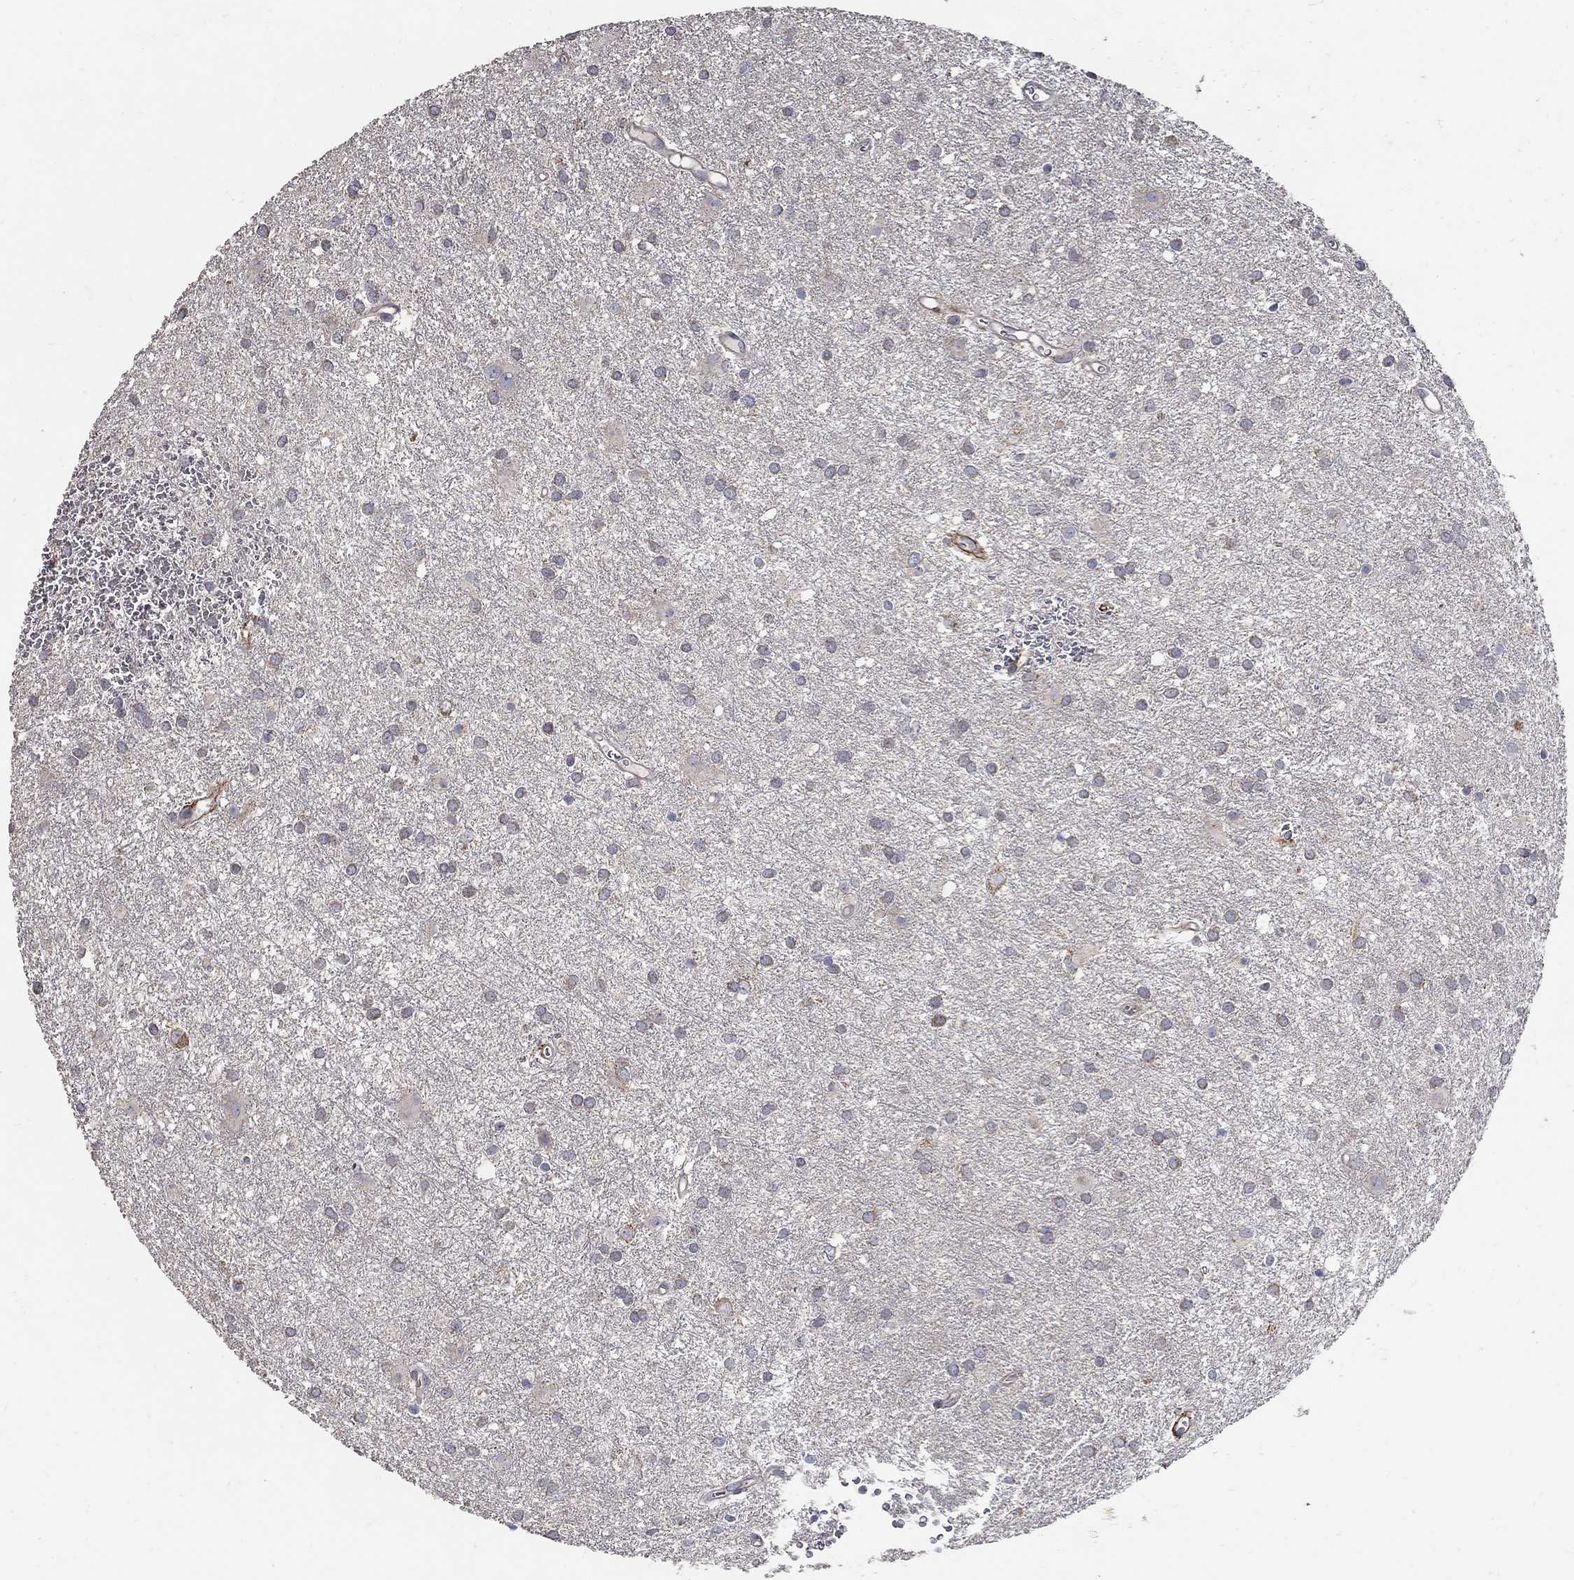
{"staining": {"intensity": "negative", "quantity": "none", "location": "none"}, "tissue": "glioma", "cell_type": "Tumor cells", "image_type": "cancer", "snomed": [{"axis": "morphology", "description": "Glioma, malignant, Low grade"}, {"axis": "topography", "description": "Brain"}], "caption": "This is an immunohistochemistry (IHC) image of malignant glioma (low-grade). There is no positivity in tumor cells.", "gene": "EMILIN3", "patient": {"sex": "male", "age": 58}}